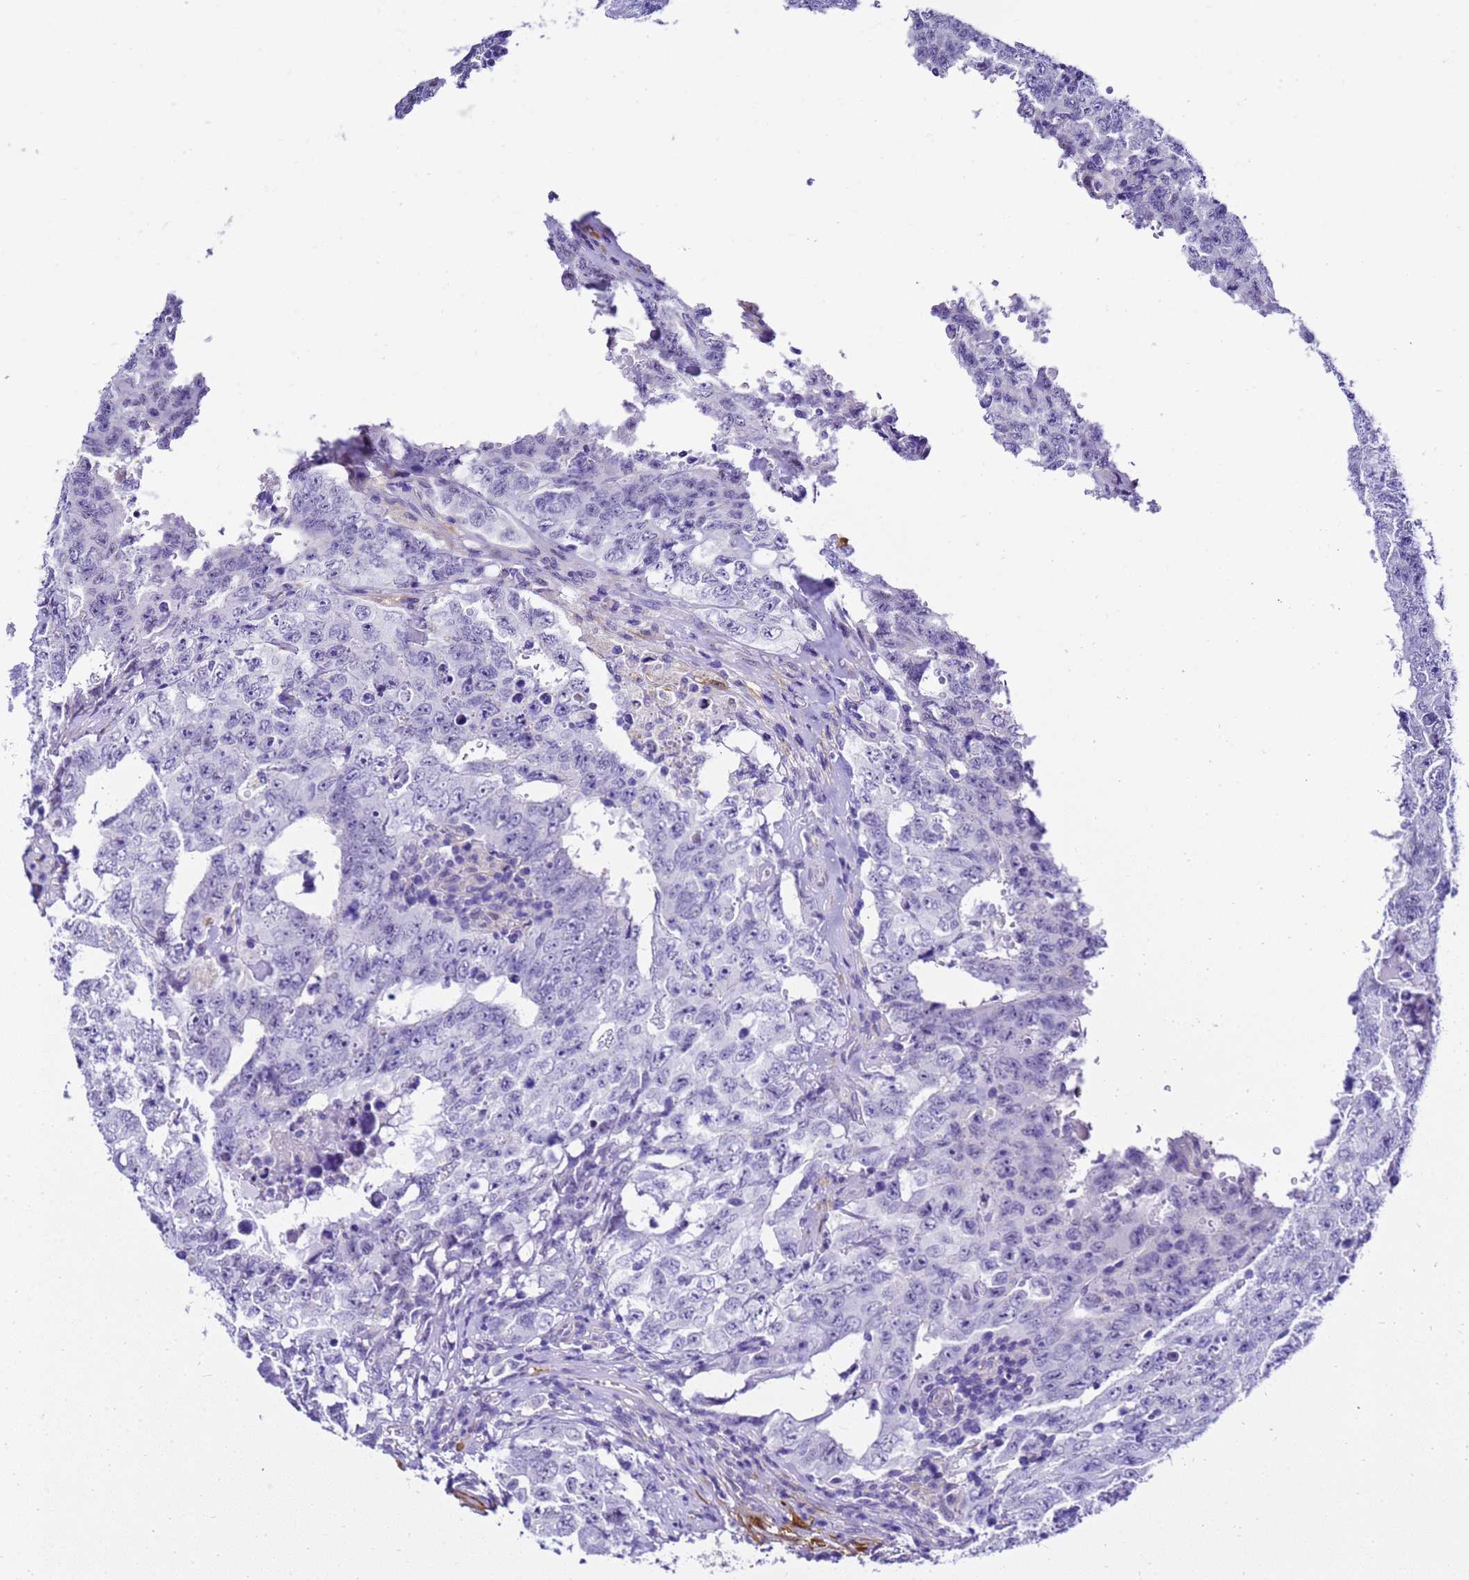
{"staining": {"intensity": "negative", "quantity": "none", "location": "none"}, "tissue": "testis cancer", "cell_type": "Tumor cells", "image_type": "cancer", "snomed": [{"axis": "morphology", "description": "Carcinoma, Embryonal, NOS"}, {"axis": "topography", "description": "Testis"}], "caption": "Image shows no significant protein expression in tumor cells of testis cancer.", "gene": "HSPB6", "patient": {"sex": "male", "age": 26}}